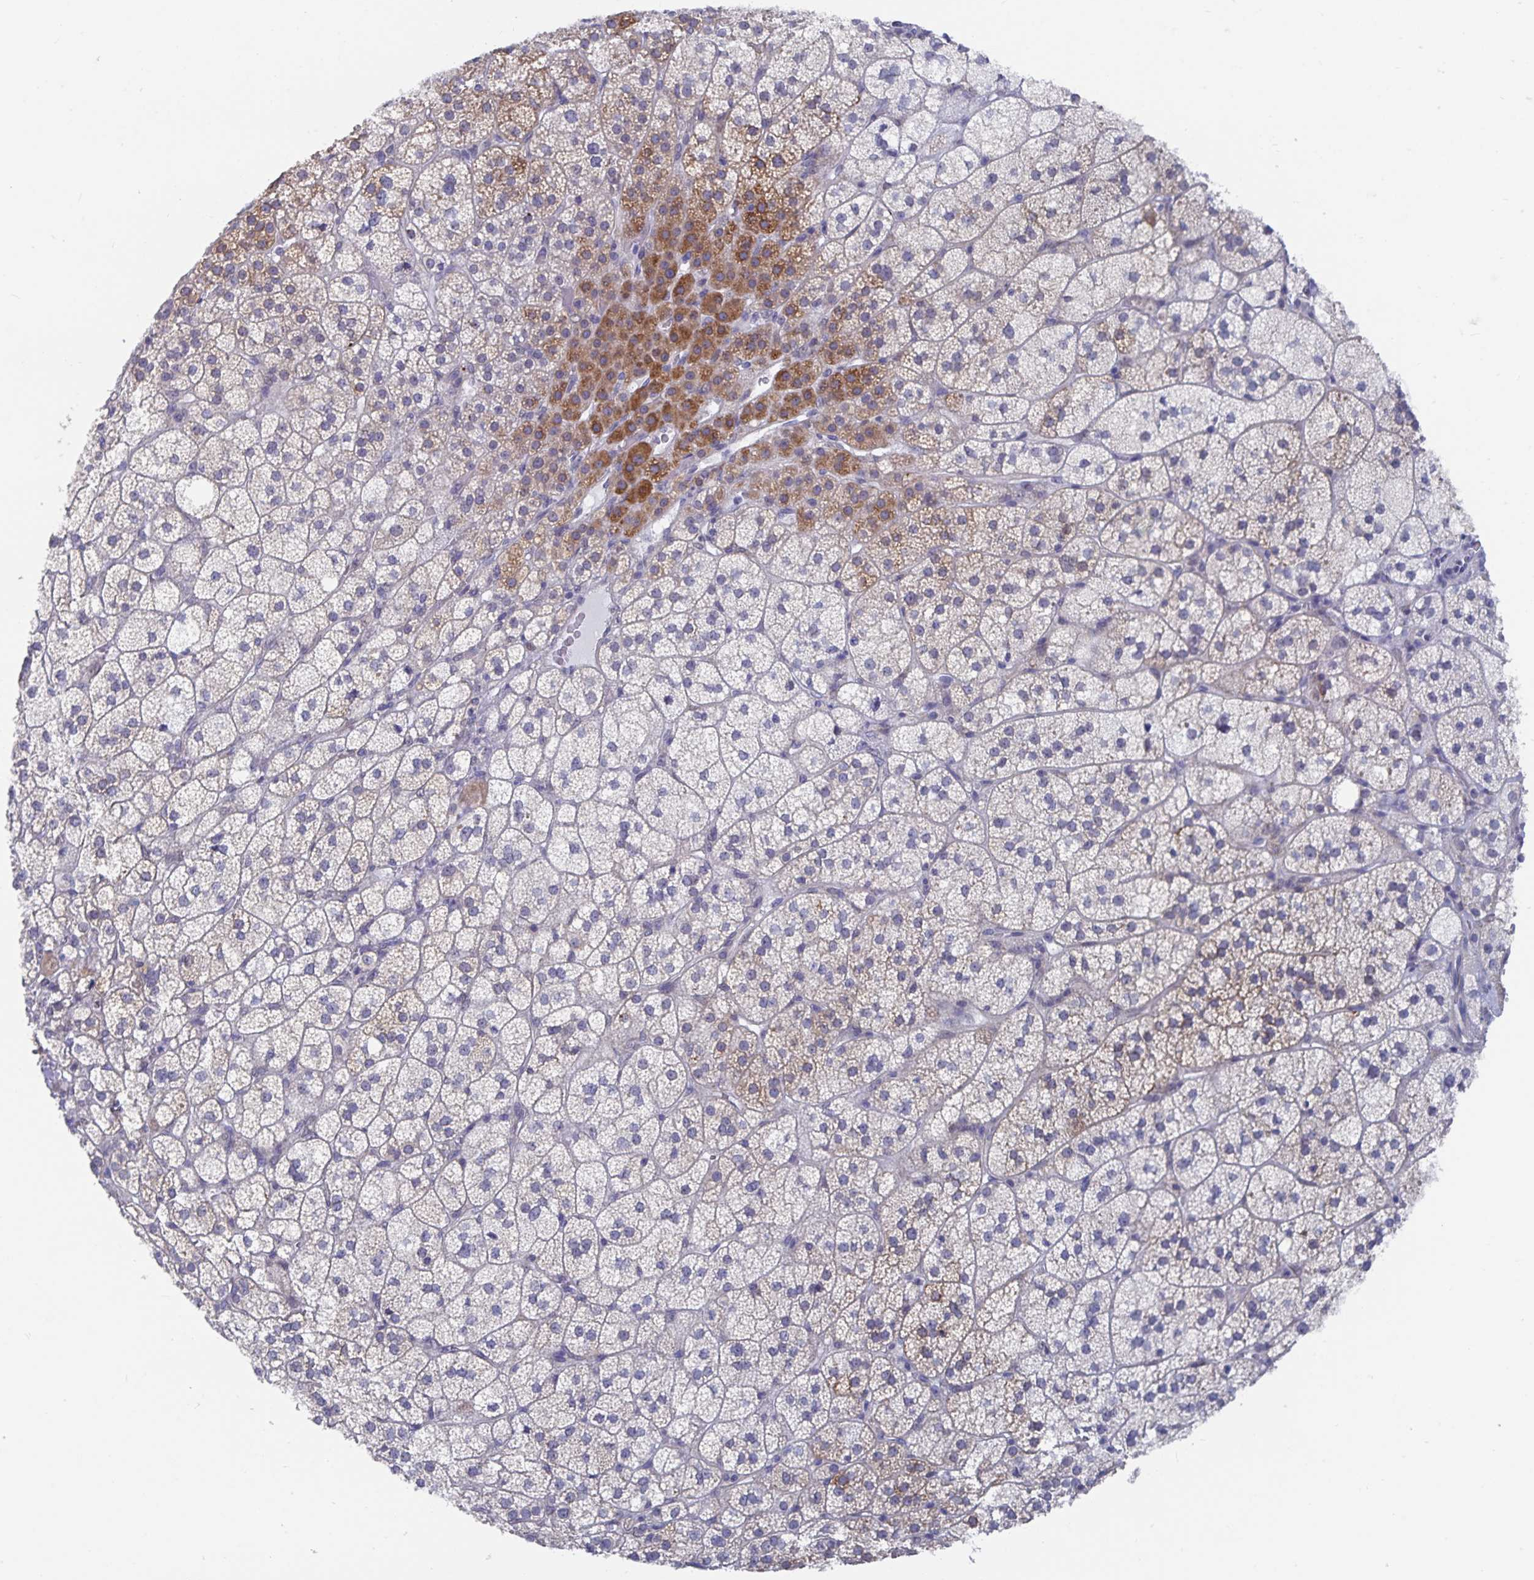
{"staining": {"intensity": "strong", "quantity": "<25%", "location": "cytoplasmic/membranous"}, "tissue": "adrenal gland", "cell_type": "Glandular cells", "image_type": "normal", "snomed": [{"axis": "morphology", "description": "Normal tissue, NOS"}, {"axis": "topography", "description": "Adrenal gland"}], "caption": "Strong cytoplasmic/membranous positivity is appreciated in about <25% of glandular cells in normal adrenal gland. The staining was performed using DAB, with brown indicating positive protein expression. Nuclei are stained blue with hematoxylin.", "gene": "ZIK1", "patient": {"sex": "female", "age": 60}}